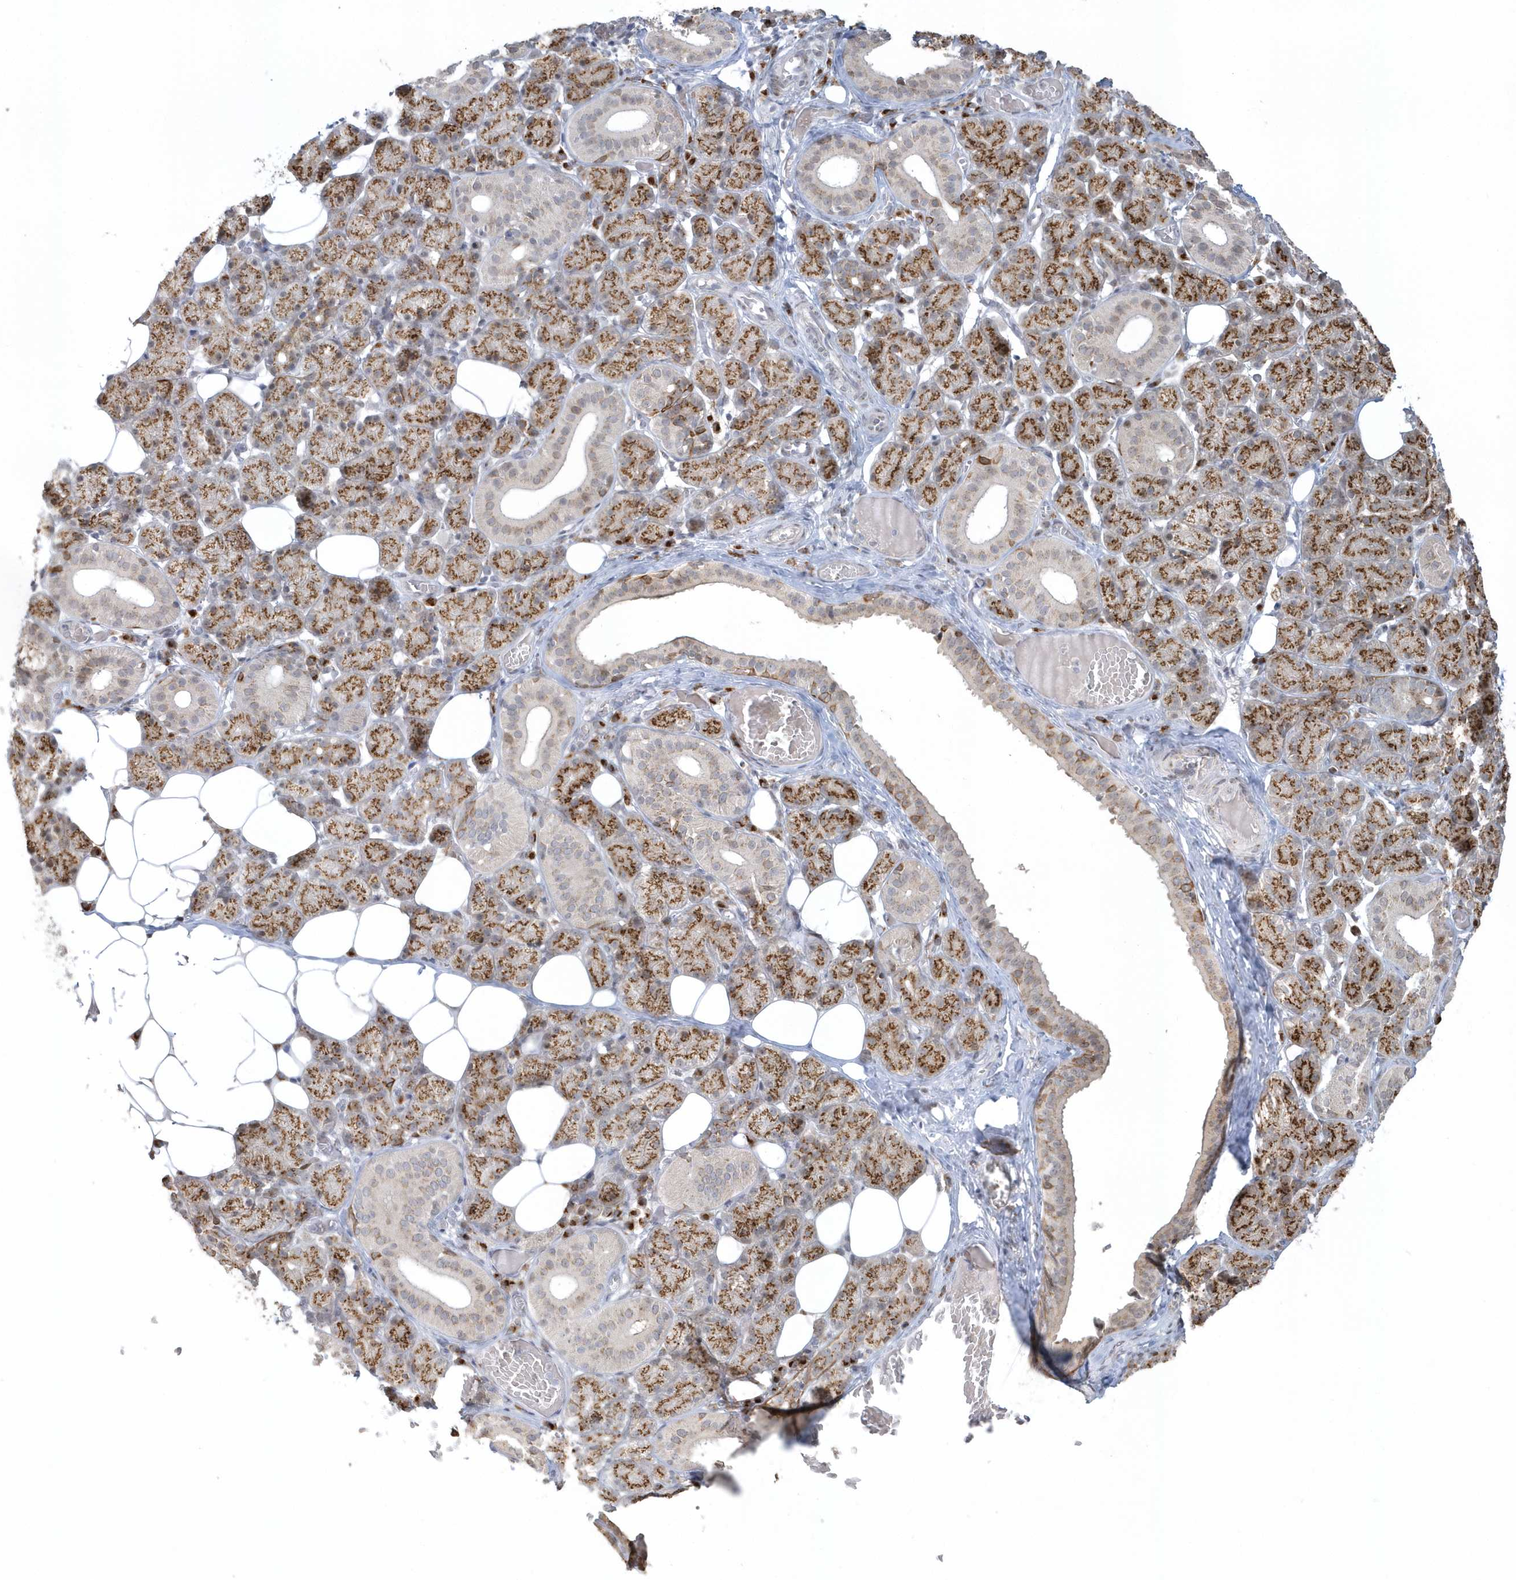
{"staining": {"intensity": "strong", "quantity": "25%-75%", "location": "cytoplasmic/membranous"}, "tissue": "salivary gland", "cell_type": "Glandular cells", "image_type": "normal", "snomed": [{"axis": "morphology", "description": "Normal tissue, NOS"}, {"axis": "topography", "description": "Salivary gland"}], "caption": "A micrograph showing strong cytoplasmic/membranous staining in about 25%-75% of glandular cells in benign salivary gland, as visualized by brown immunohistochemical staining.", "gene": "DHFR", "patient": {"sex": "female", "age": 33}}